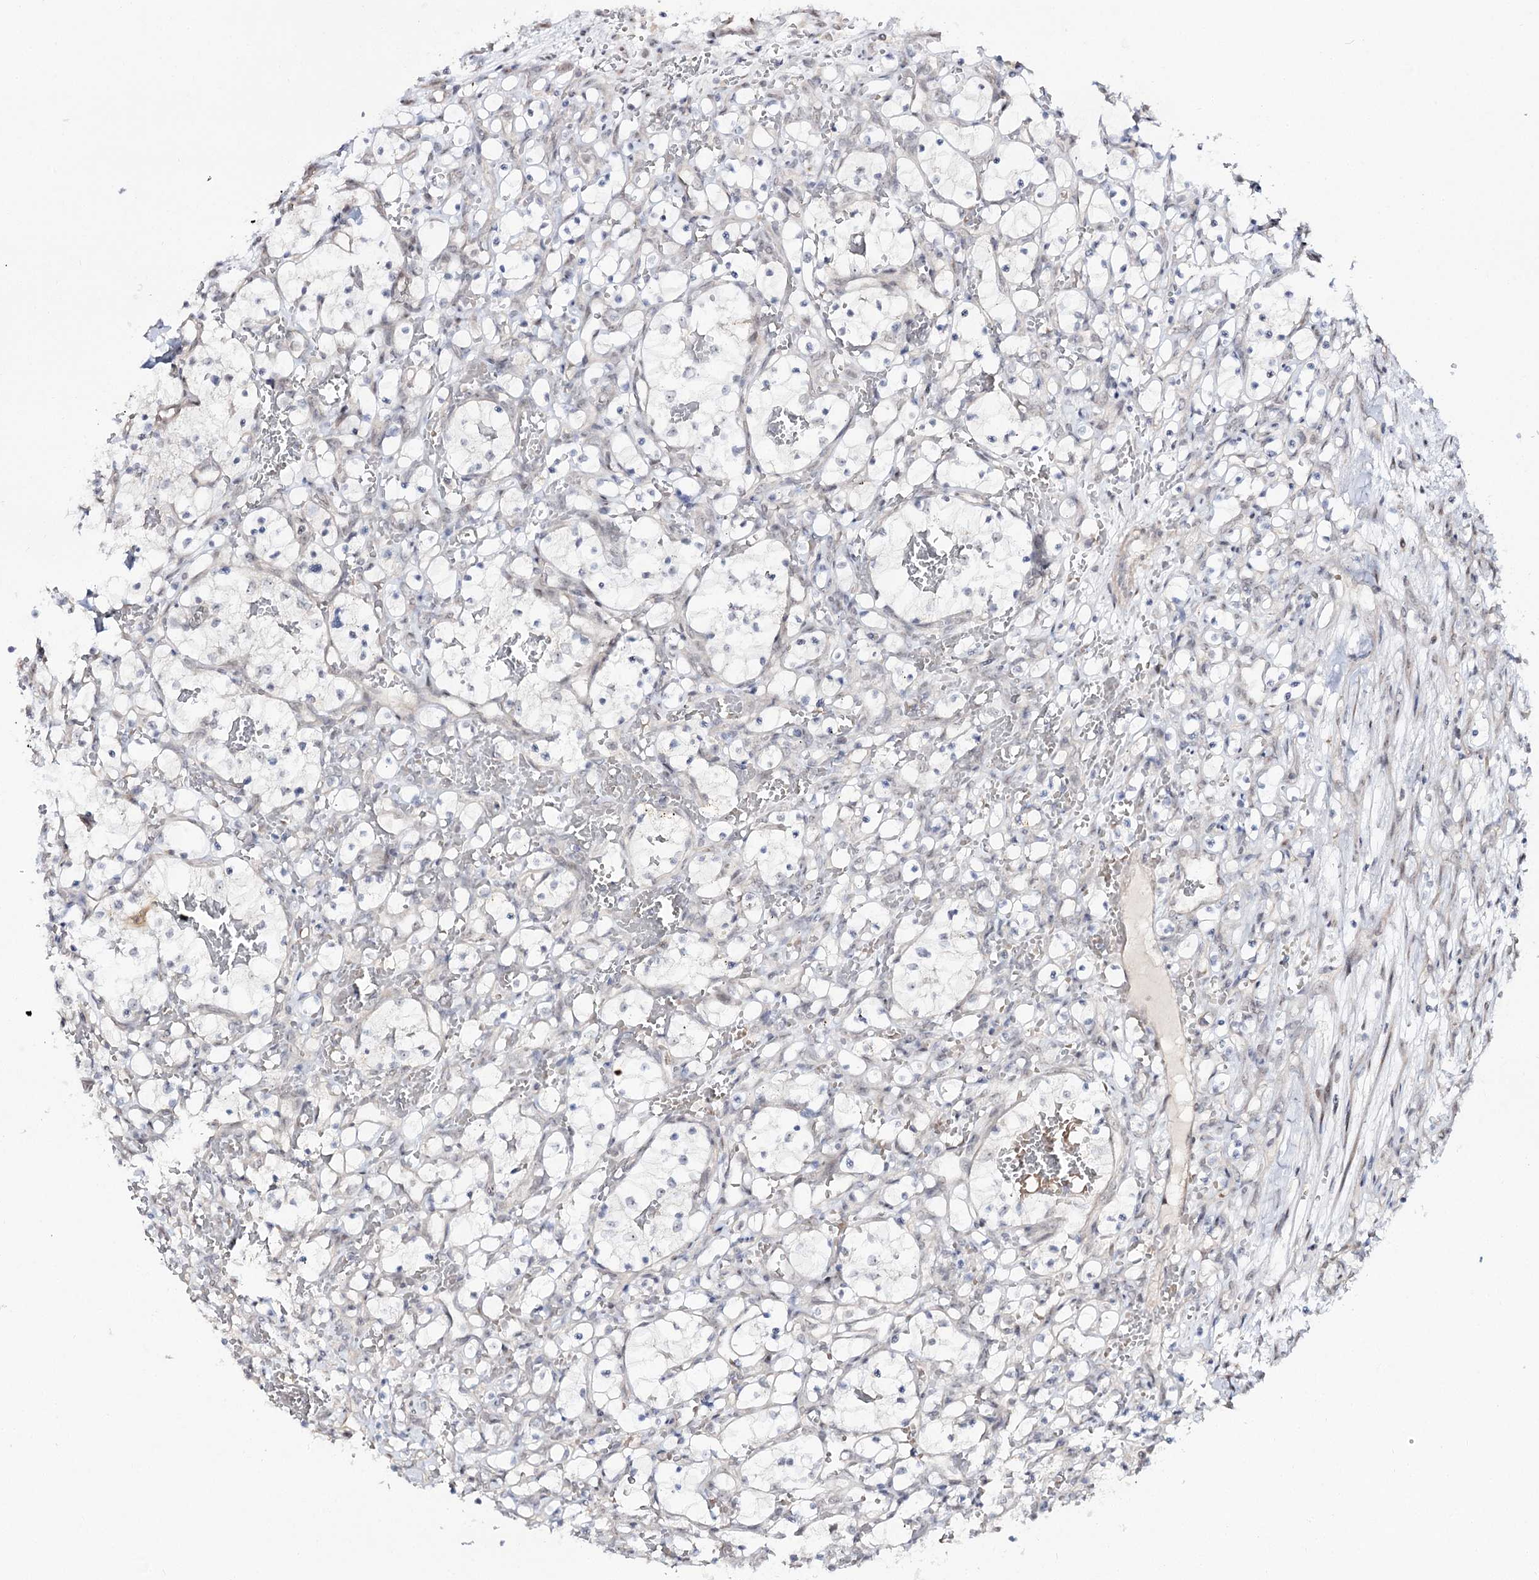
{"staining": {"intensity": "negative", "quantity": "none", "location": "none"}, "tissue": "renal cancer", "cell_type": "Tumor cells", "image_type": "cancer", "snomed": [{"axis": "morphology", "description": "Adenocarcinoma, NOS"}, {"axis": "topography", "description": "Kidney"}], "caption": "A micrograph of renal cancer (adenocarcinoma) stained for a protein demonstrates no brown staining in tumor cells.", "gene": "RRP9", "patient": {"sex": "female", "age": 69}}